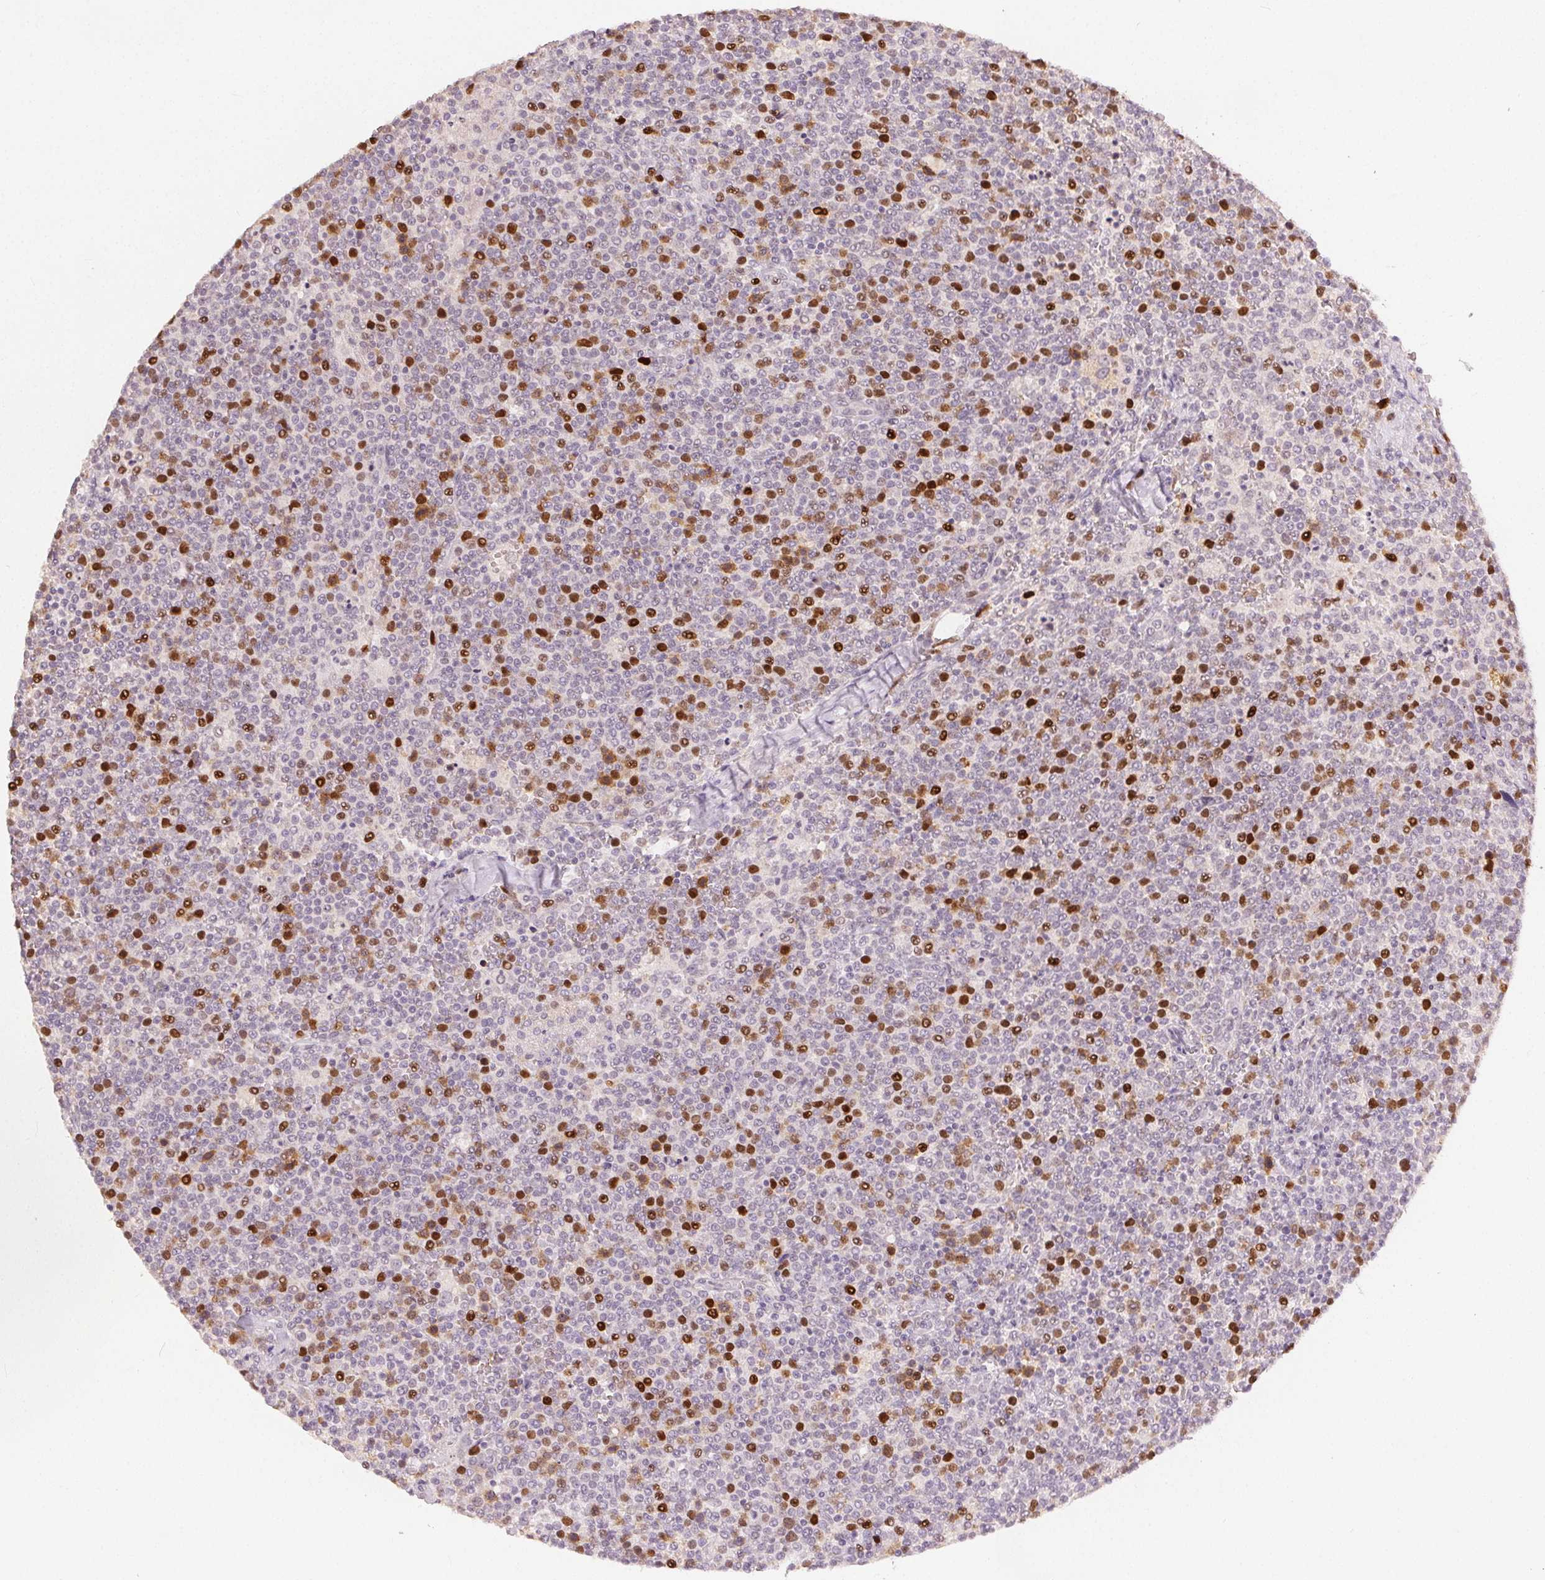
{"staining": {"intensity": "moderate", "quantity": "25%-75%", "location": "nuclear"}, "tissue": "lymphoma", "cell_type": "Tumor cells", "image_type": "cancer", "snomed": [{"axis": "morphology", "description": "Malignant lymphoma, non-Hodgkin's type, High grade"}, {"axis": "topography", "description": "Lymph node"}], "caption": "High-power microscopy captured an IHC histopathology image of lymphoma, revealing moderate nuclear positivity in approximately 25%-75% of tumor cells.", "gene": "ANLN", "patient": {"sex": "male", "age": 61}}